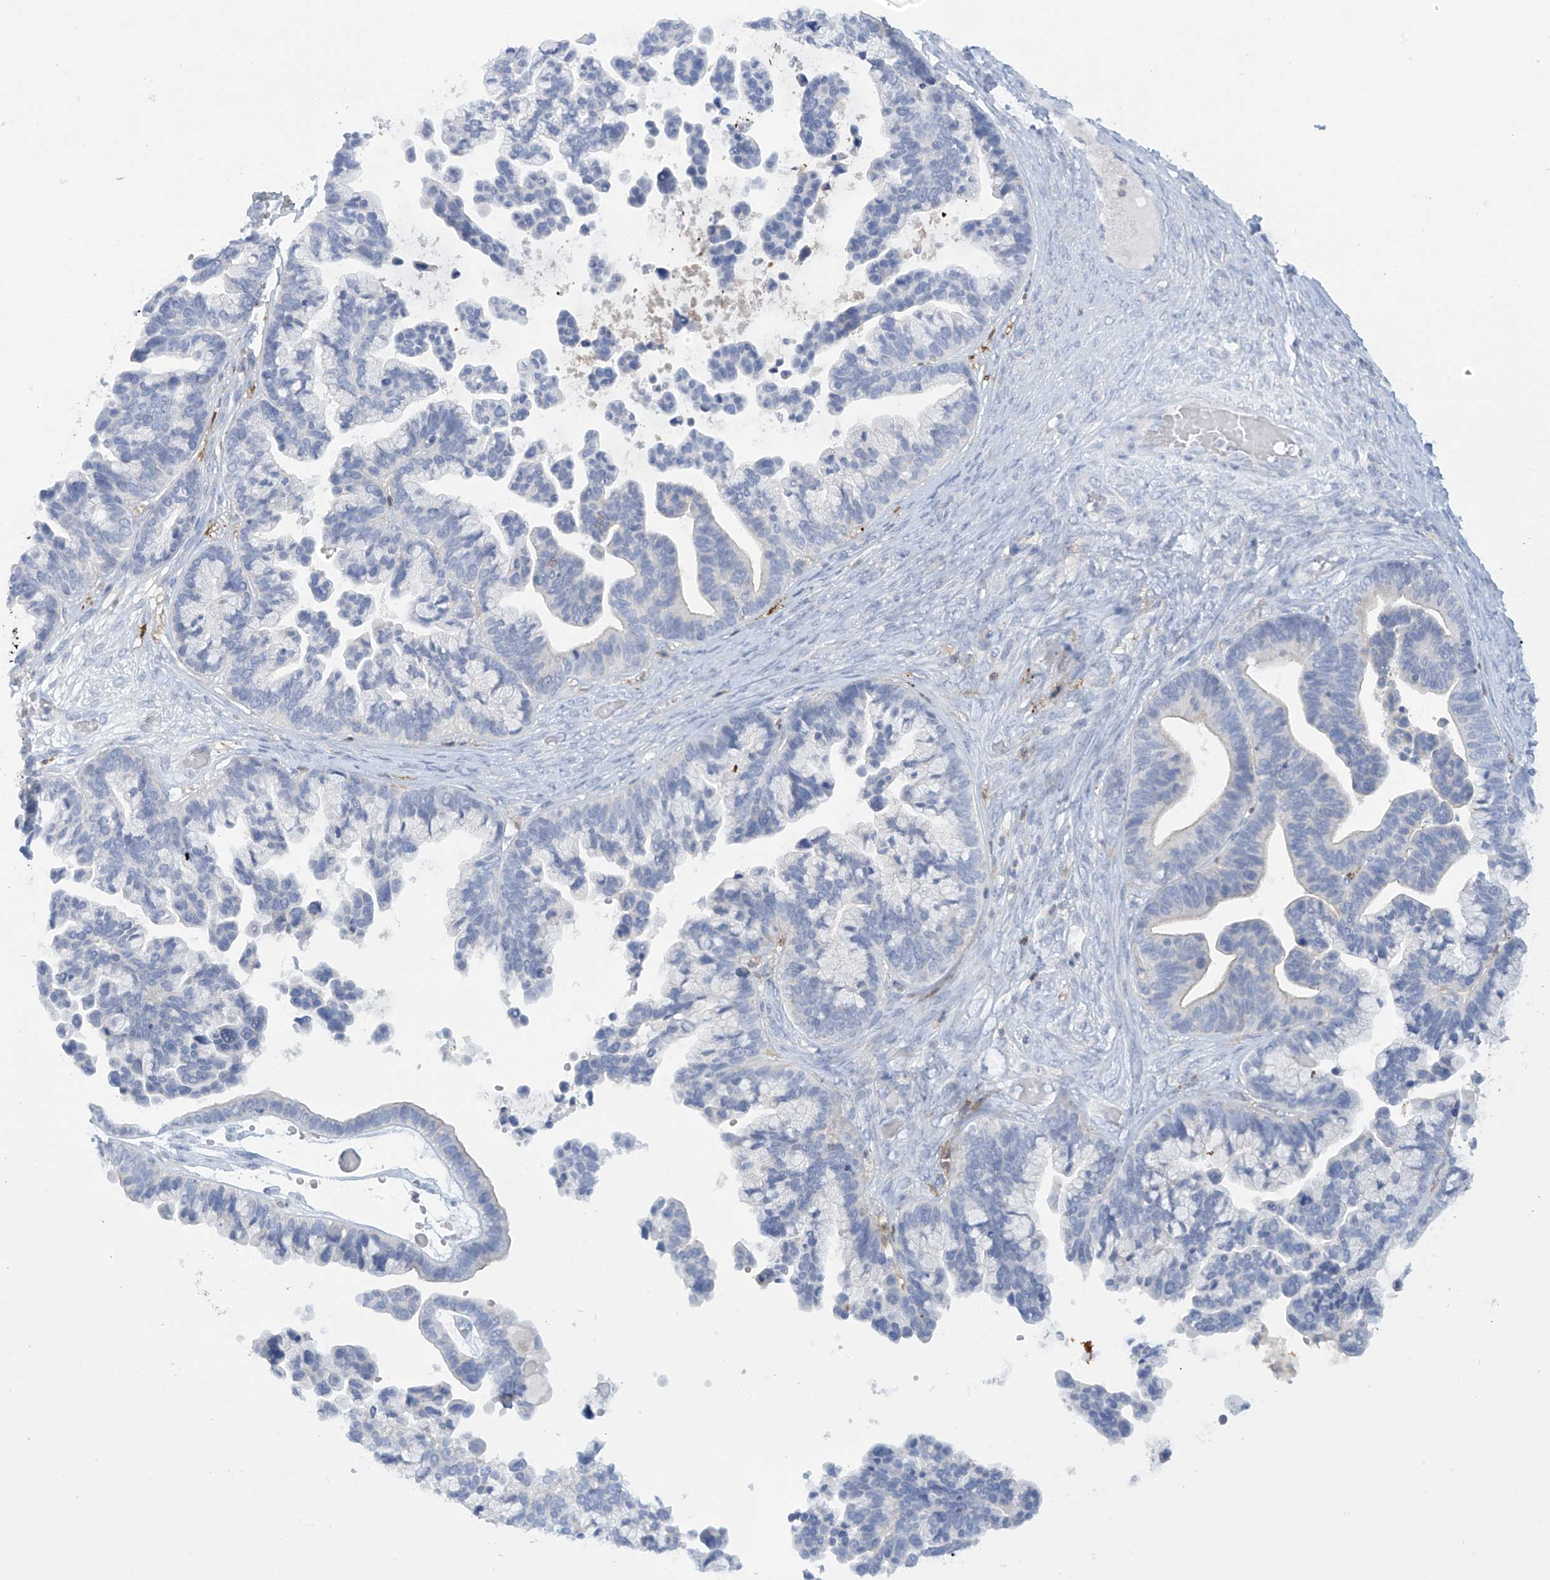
{"staining": {"intensity": "negative", "quantity": "none", "location": "none"}, "tissue": "ovarian cancer", "cell_type": "Tumor cells", "image_type": "cancer", "snomed": [{"axis": "morphology", "description": "Cystadenocarcinoma, serous, NOS"}, {"axis": "topography", "description": "Ovary"}], "caption": "An immunohistochemistry (IHC) photomicrograph of ovarian serous cystadenocarcinoma is shown. There is no staining in tumor cells of ovarian serous cystadenocarcinoma. Nuclei are stained in blue.", "gene": "TRMT2B", "patient": {"sex": "female", "age": 56}}